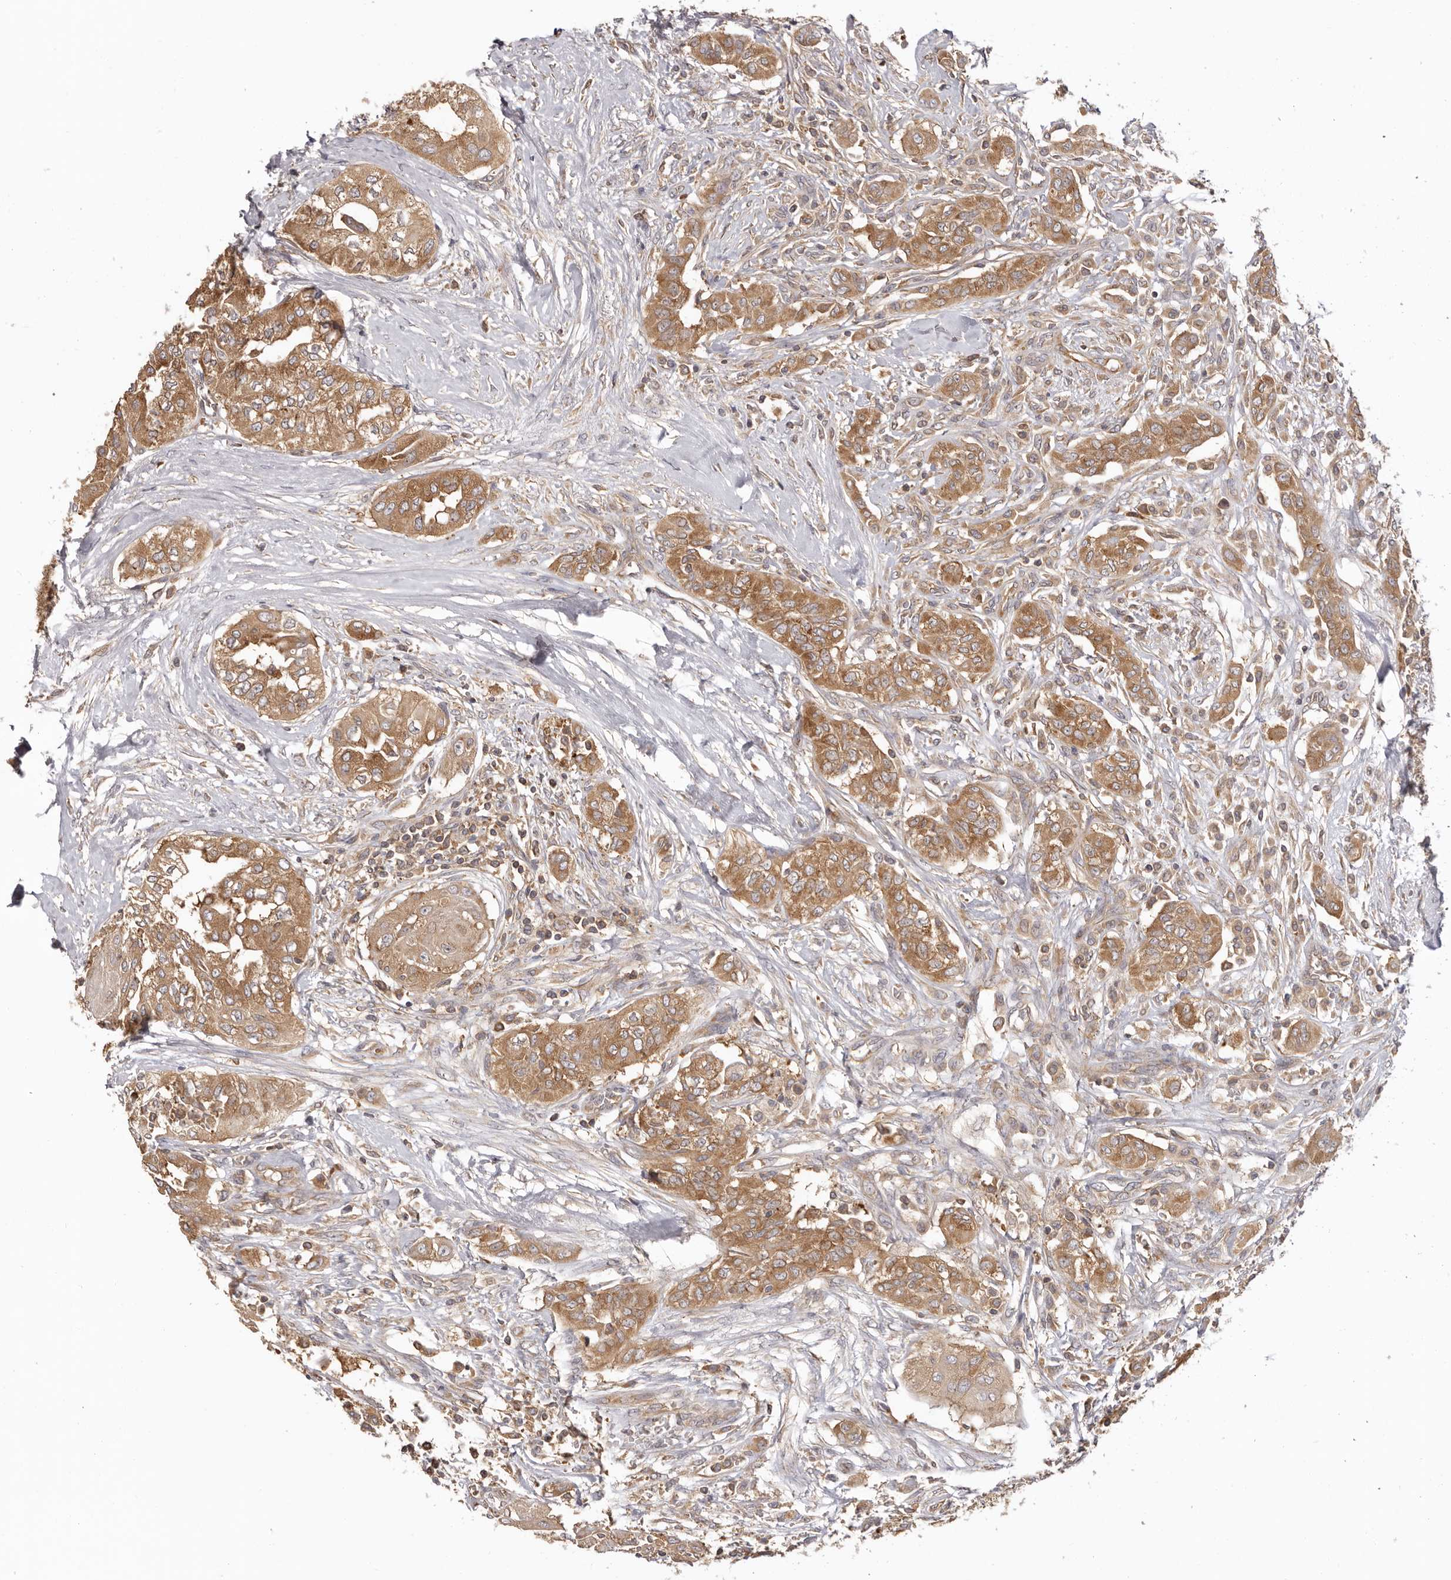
{"staining": {"intensity": "moderate", "quantity": ">75%", "location": "cytoplasmic/membranous"}, "tissue": "thyroid cancer", "cell_type": "Tumor cells", "image_type": "cancer", "snomed": [{"axis": "morphology", "description": "Papillary adenocarcinoma, NOS"}, {"axis": "topography", "description": "Thyroid gland"}], "caption": "IHC staining of thyroid cancer, which shows medium levels of moderate cytoplasmic/membranous staining in approximately >75% of tumor cells indicating moderate cytoplasmic/membranous protein positivity. The staining was performed using DAB (3,3'-diaminobenzidine) (brown) for protein detection and nuclei were counterstained in hematoxylin (blue).", "gene": "EEF1E1", "patient": {"sex": "female", "age": 59}}